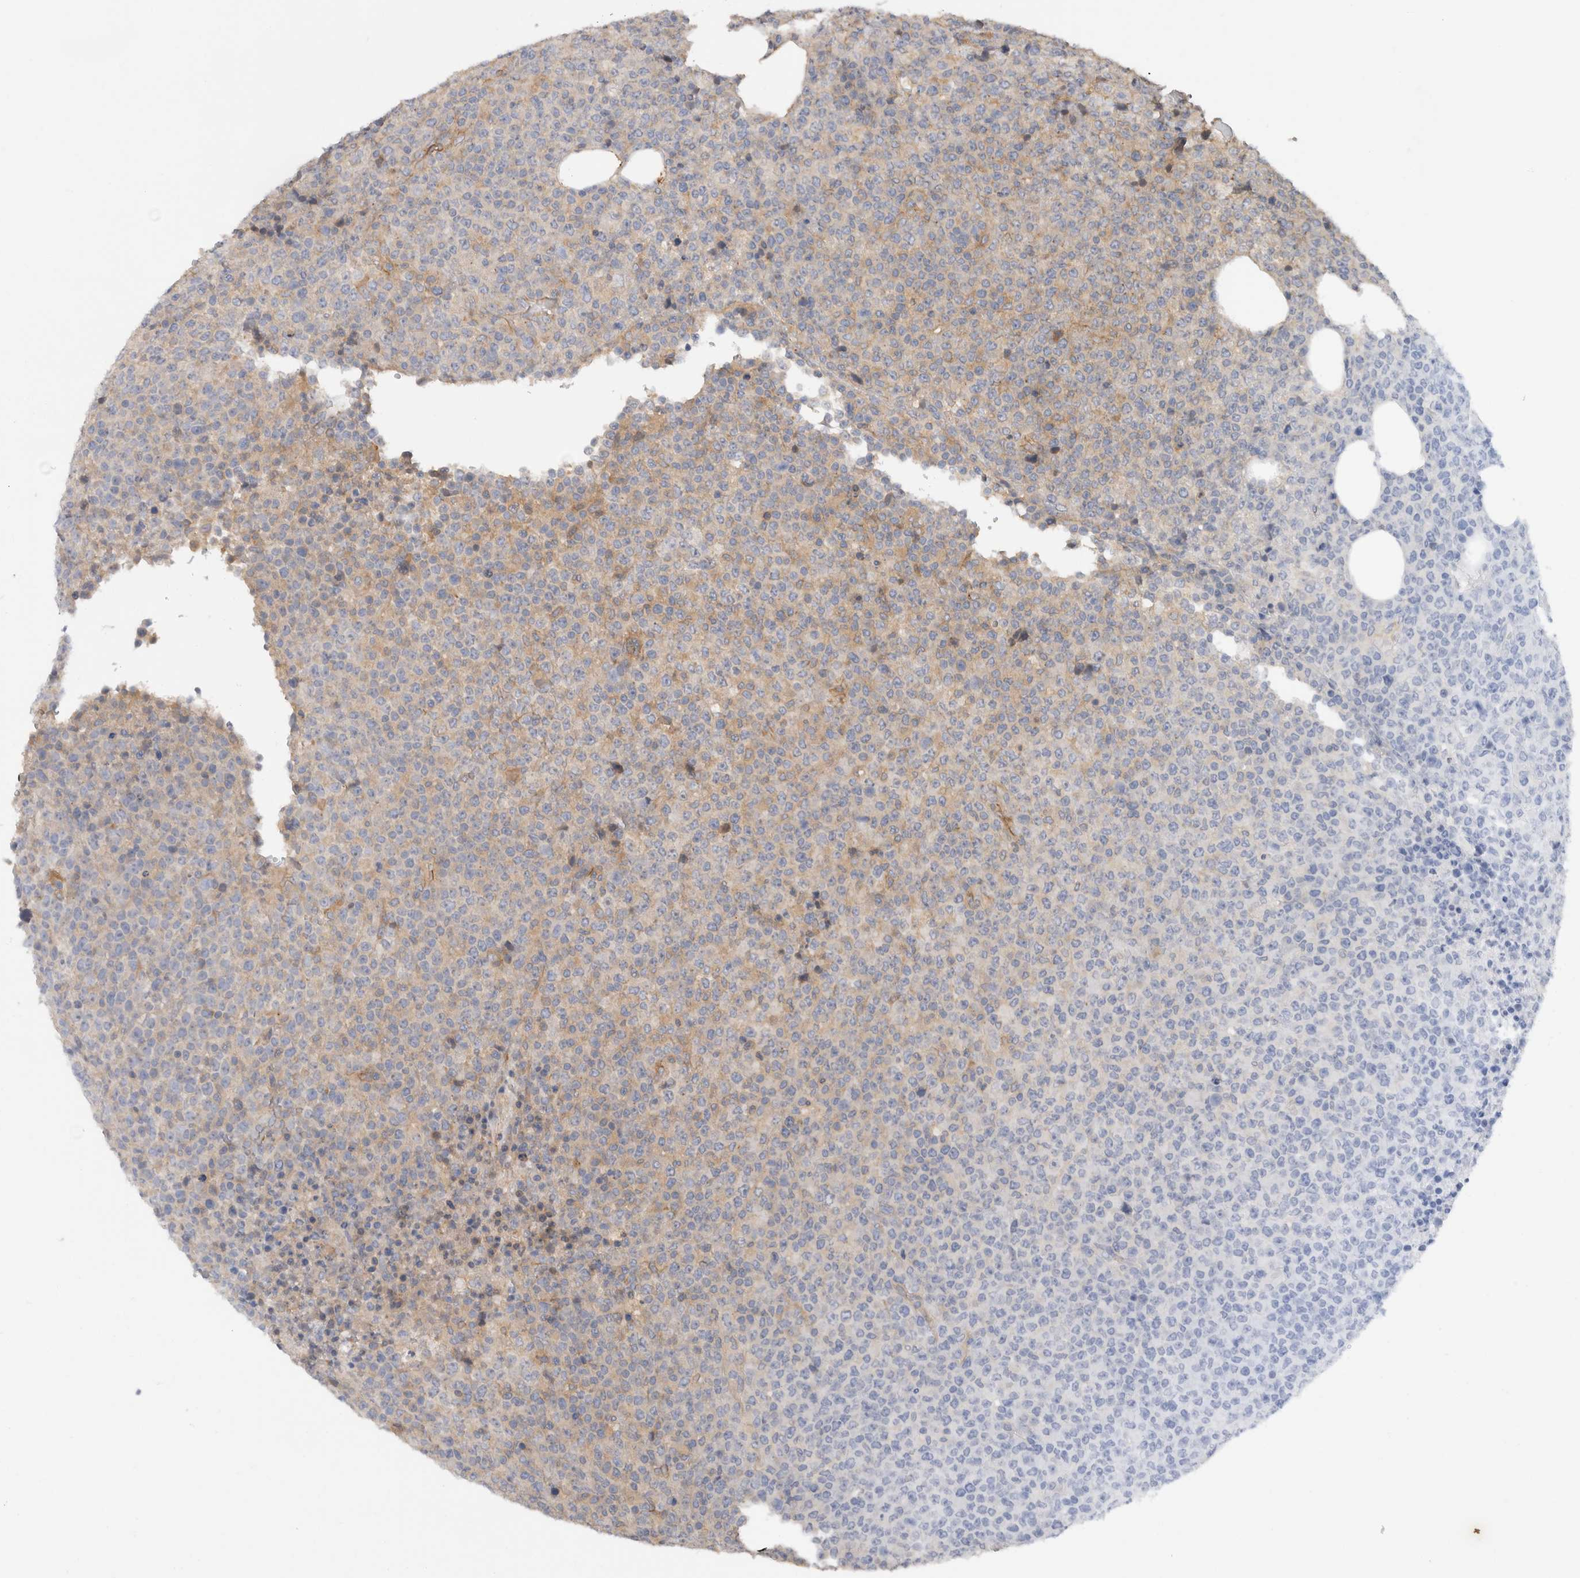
{"staining": {"intensity": "weak", "quantity": "<25%", "location": "cytoplasmic/membranous"}, "tissue": "lymphoma", "cell_type": "Tumor cells", "image_type": "cancer", "snomed": [{"axis": "morphology", "description": "Malignant lymphoma, non-Hodgkin's type, High grade"}, {"axis": "topography", "description": "Lymph node"}], "caption": "A micrograph of human high-grade malignant lymphoma, non-Hodgkin's type is negative for staining in tumor cells.", "gene": "SGK3", "patient": {"sex": "male", "age": 13}}